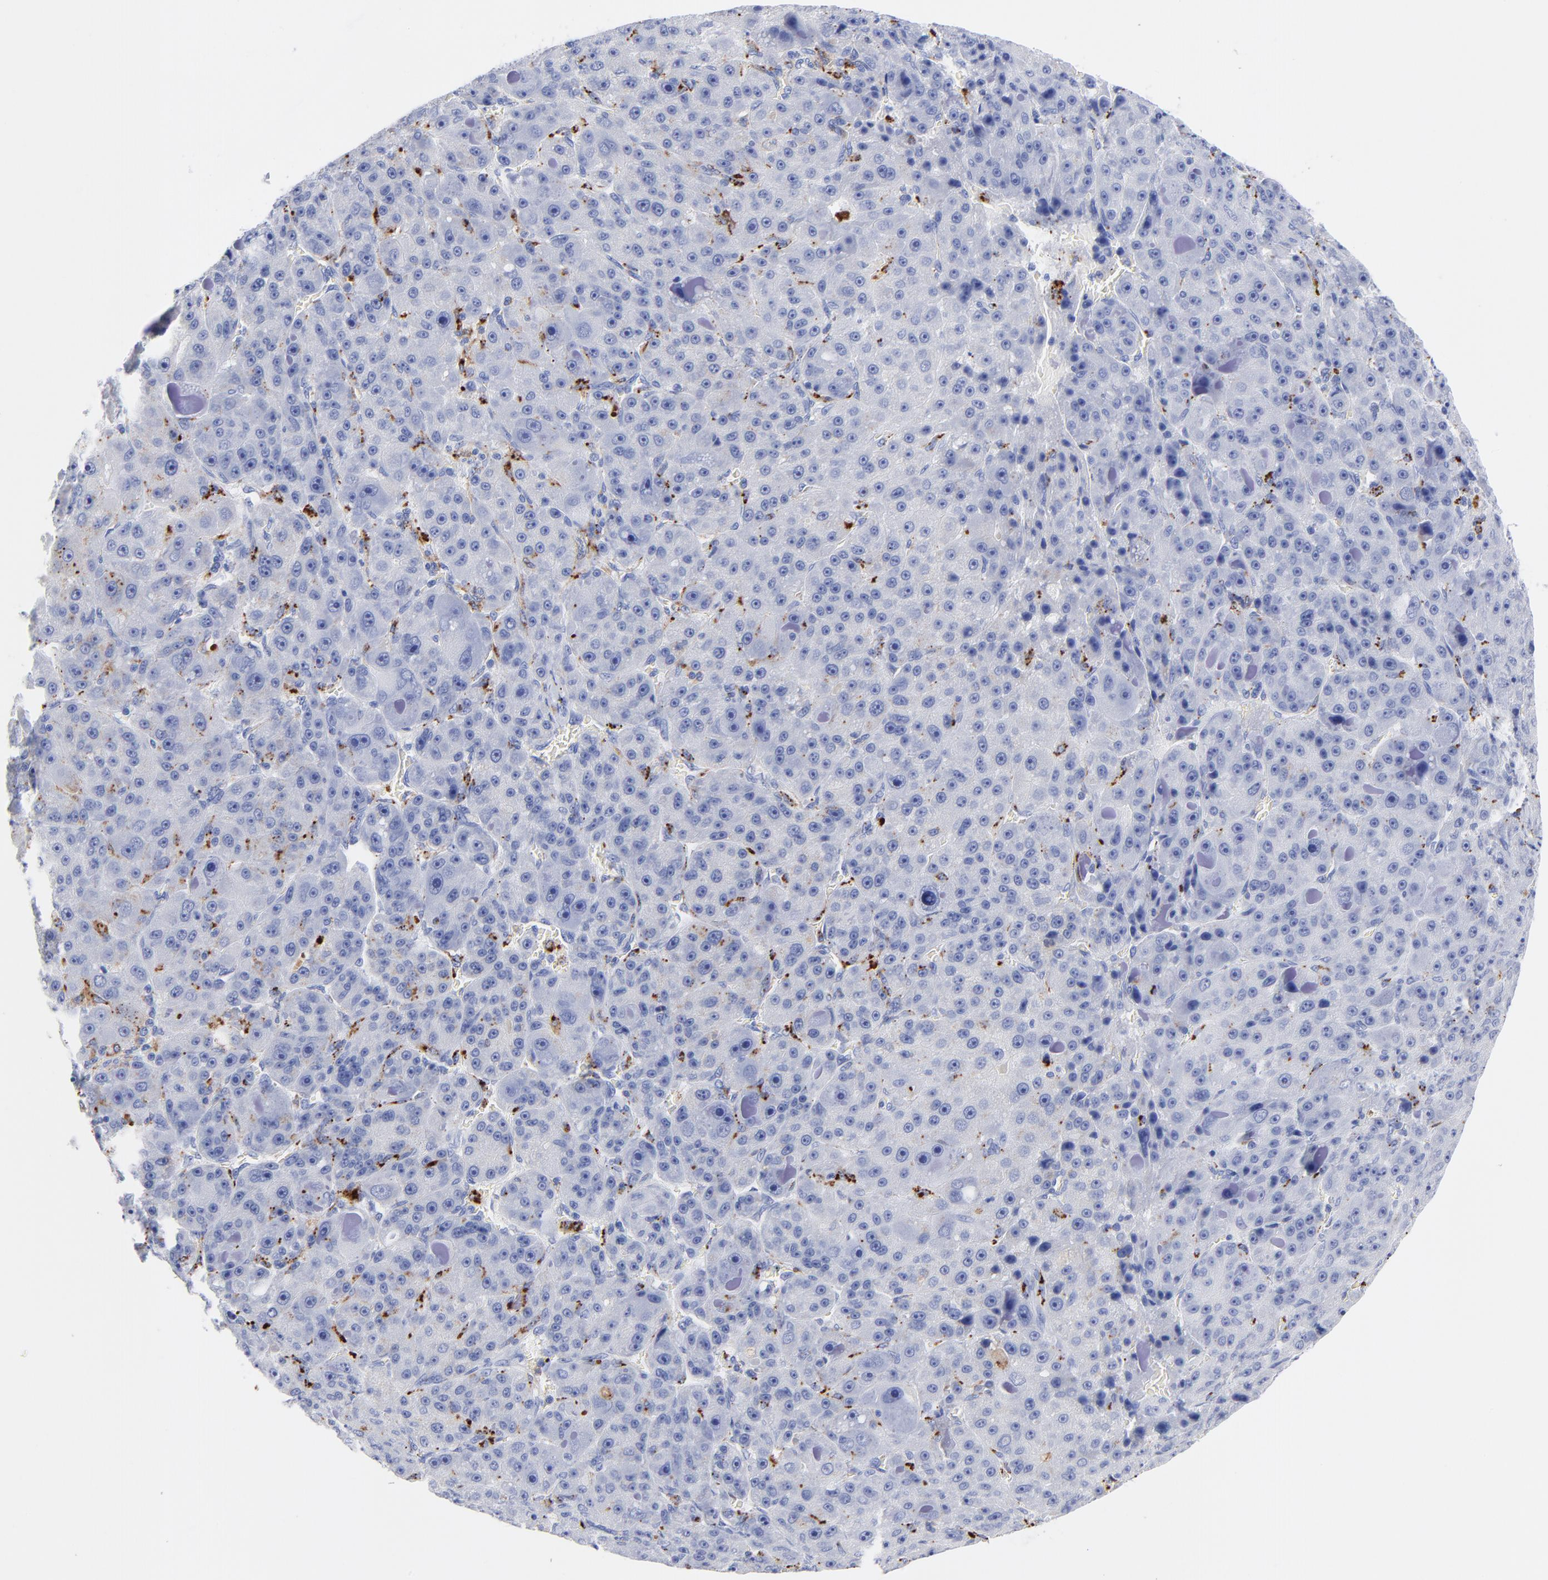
{"staining": {"intensity": "strong", "quantity": "25%-75%", "location": "cytoplasmic/membranous"}, "tissue": "liver cancer", "cell_type": "Tumor cells", "image_type": "cancer", "snomed": [{"axis": "morphology", "description": "Carcinoma, Hepatocellular, NOS"}, {"axis": "topography", "description": "Liver"}], "caption": "Human liver cancer stained with a protein marker shows strong staining in tumor cells.", "gene": "CPVL", "patient": {"sex": "male", "age": 76}}